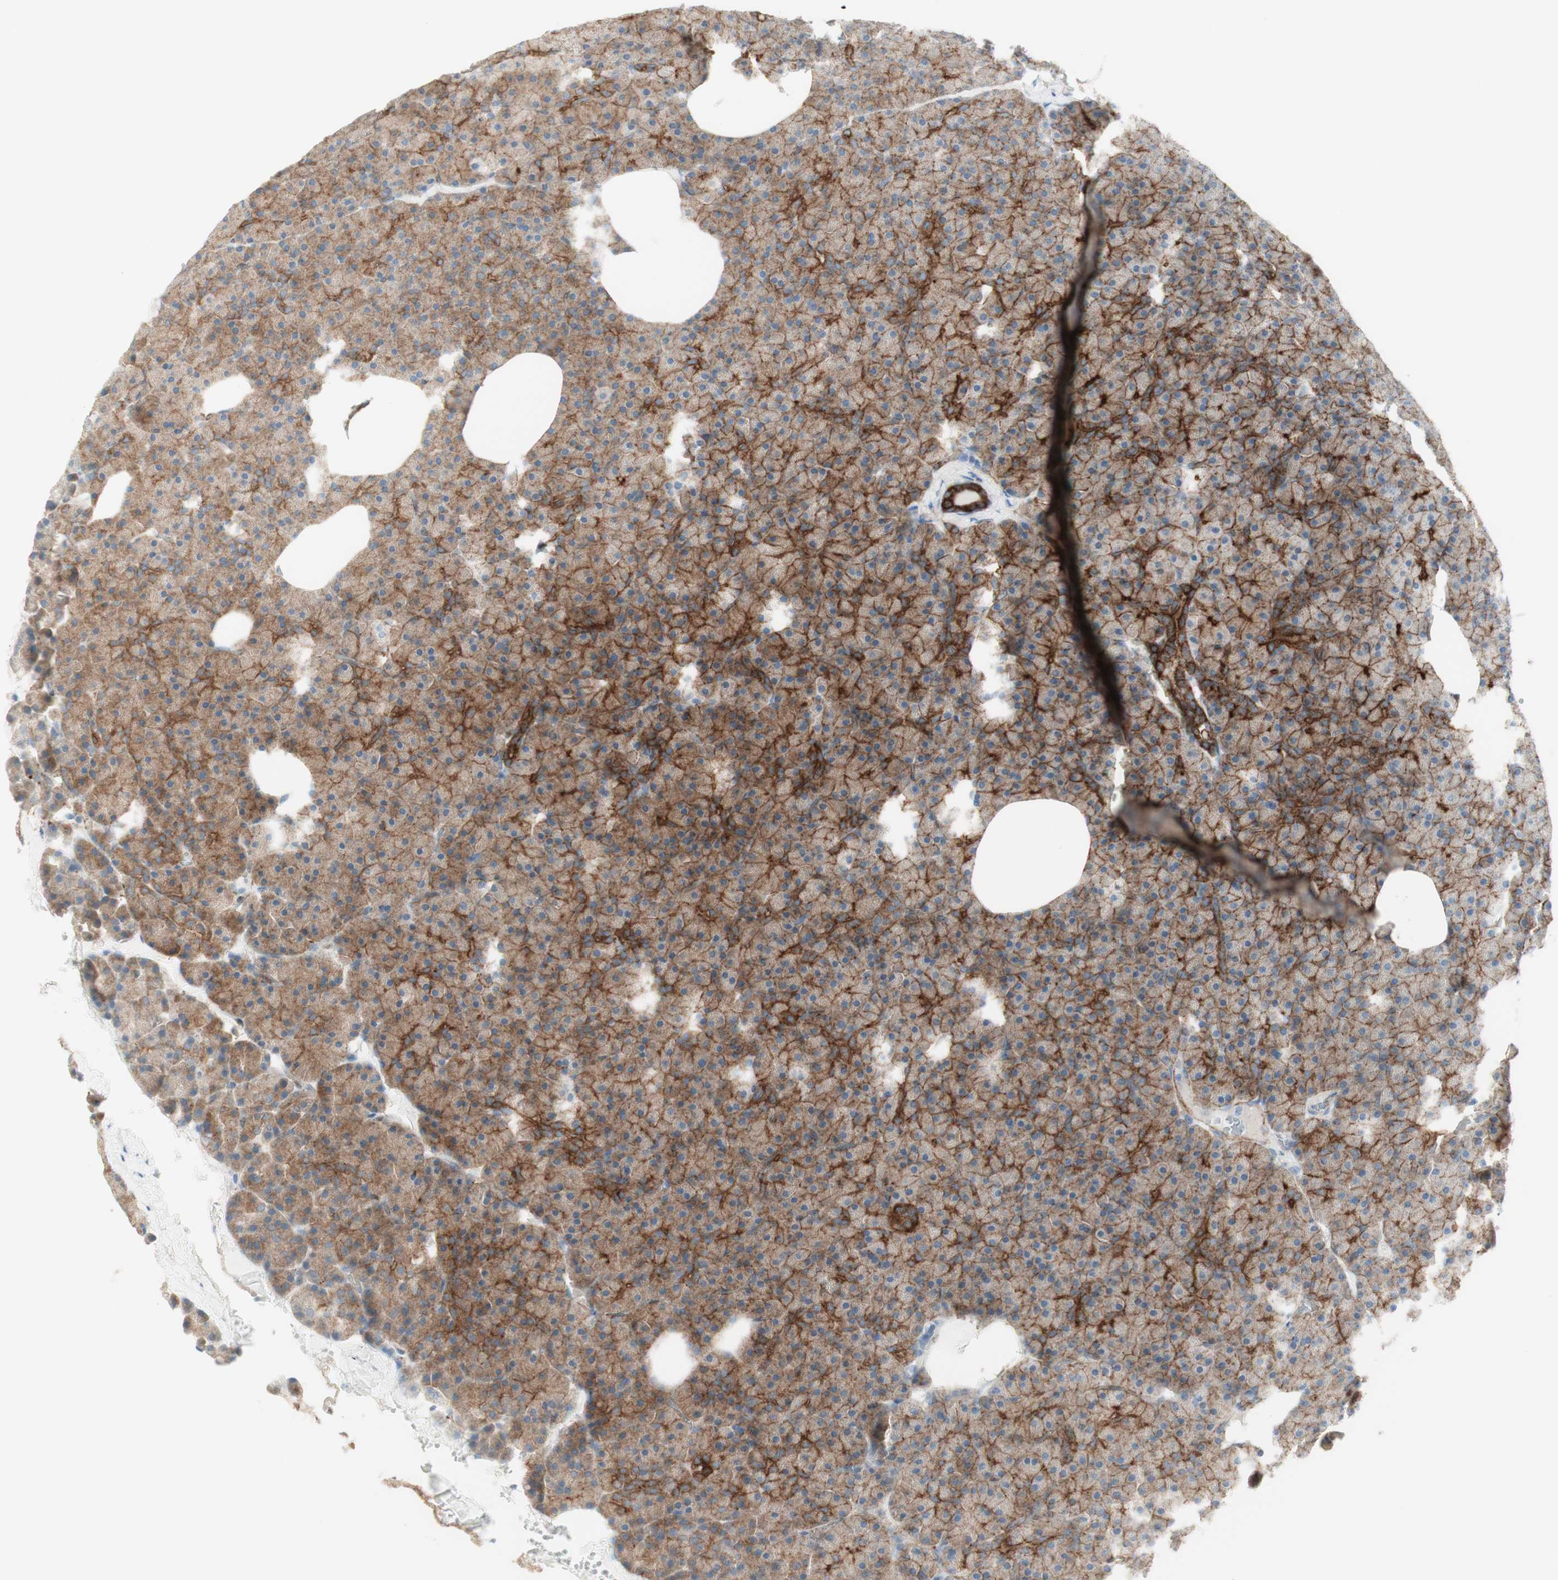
{"staining": {"intensity": "moderate", "quantity": ">75%", "location": "cytoplasmic/membranous"}, "tissue": "pancreas", "cell_type": "Exocrine glandular cells", "image_type": "normal", "snomed": [{"axis": "morphology", "description": "Normal tissue, NOS"}, {"axis": "topography", "description": "Pancreas"}], "caption": "Exocrine glandular cells exhibit medium levels of moderate cytoplasmic/membranous expression in about >75% of cells in benign pancreas.", "gene": "MYO6", "patient": {"sex": "female", "age": 35}}